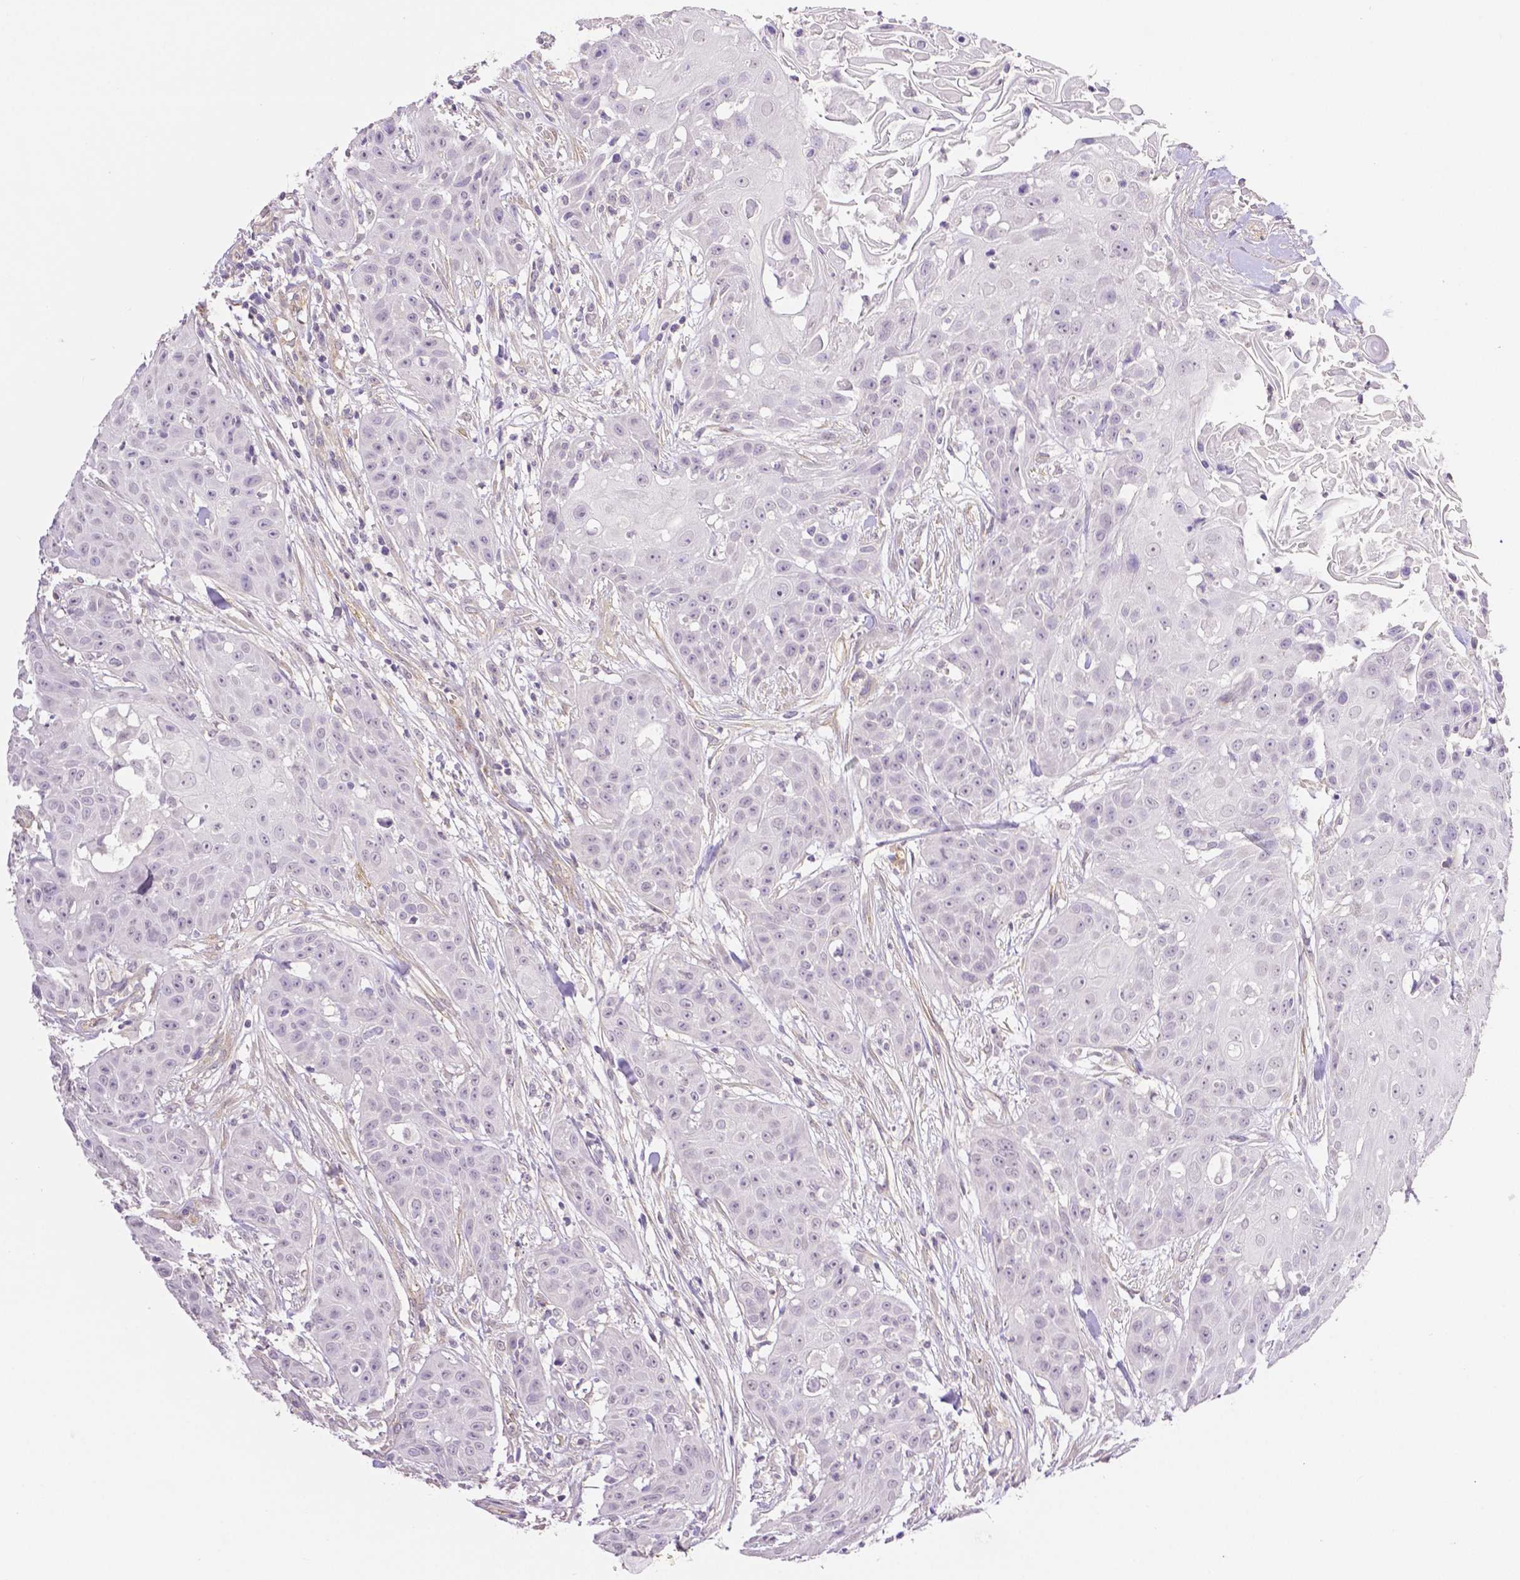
{"staining": {"intensity": "negative", "quantity": "none", "location": "none"}, "tissue": "head and neck cancer", "cell_type": "Tumor cells", "image_type": "cancer", "snomed": [{"axis": "morphology", "description": "Squamous cell carcinoma, NOS"}, {"axis": "topography", "description": "Oral tissue"}, {"axis": "topography", "description": "Head-Neck"}], "caption": "IHC micrograph of neoplastic tissue: human head and neck squamous cell carcinoma stained with DAB (3,3'-diaminobenzidine) displays no significant protein expression in tumor cells.", "gene": "THY1", "patient": {"sex": "female", "age": 55}}